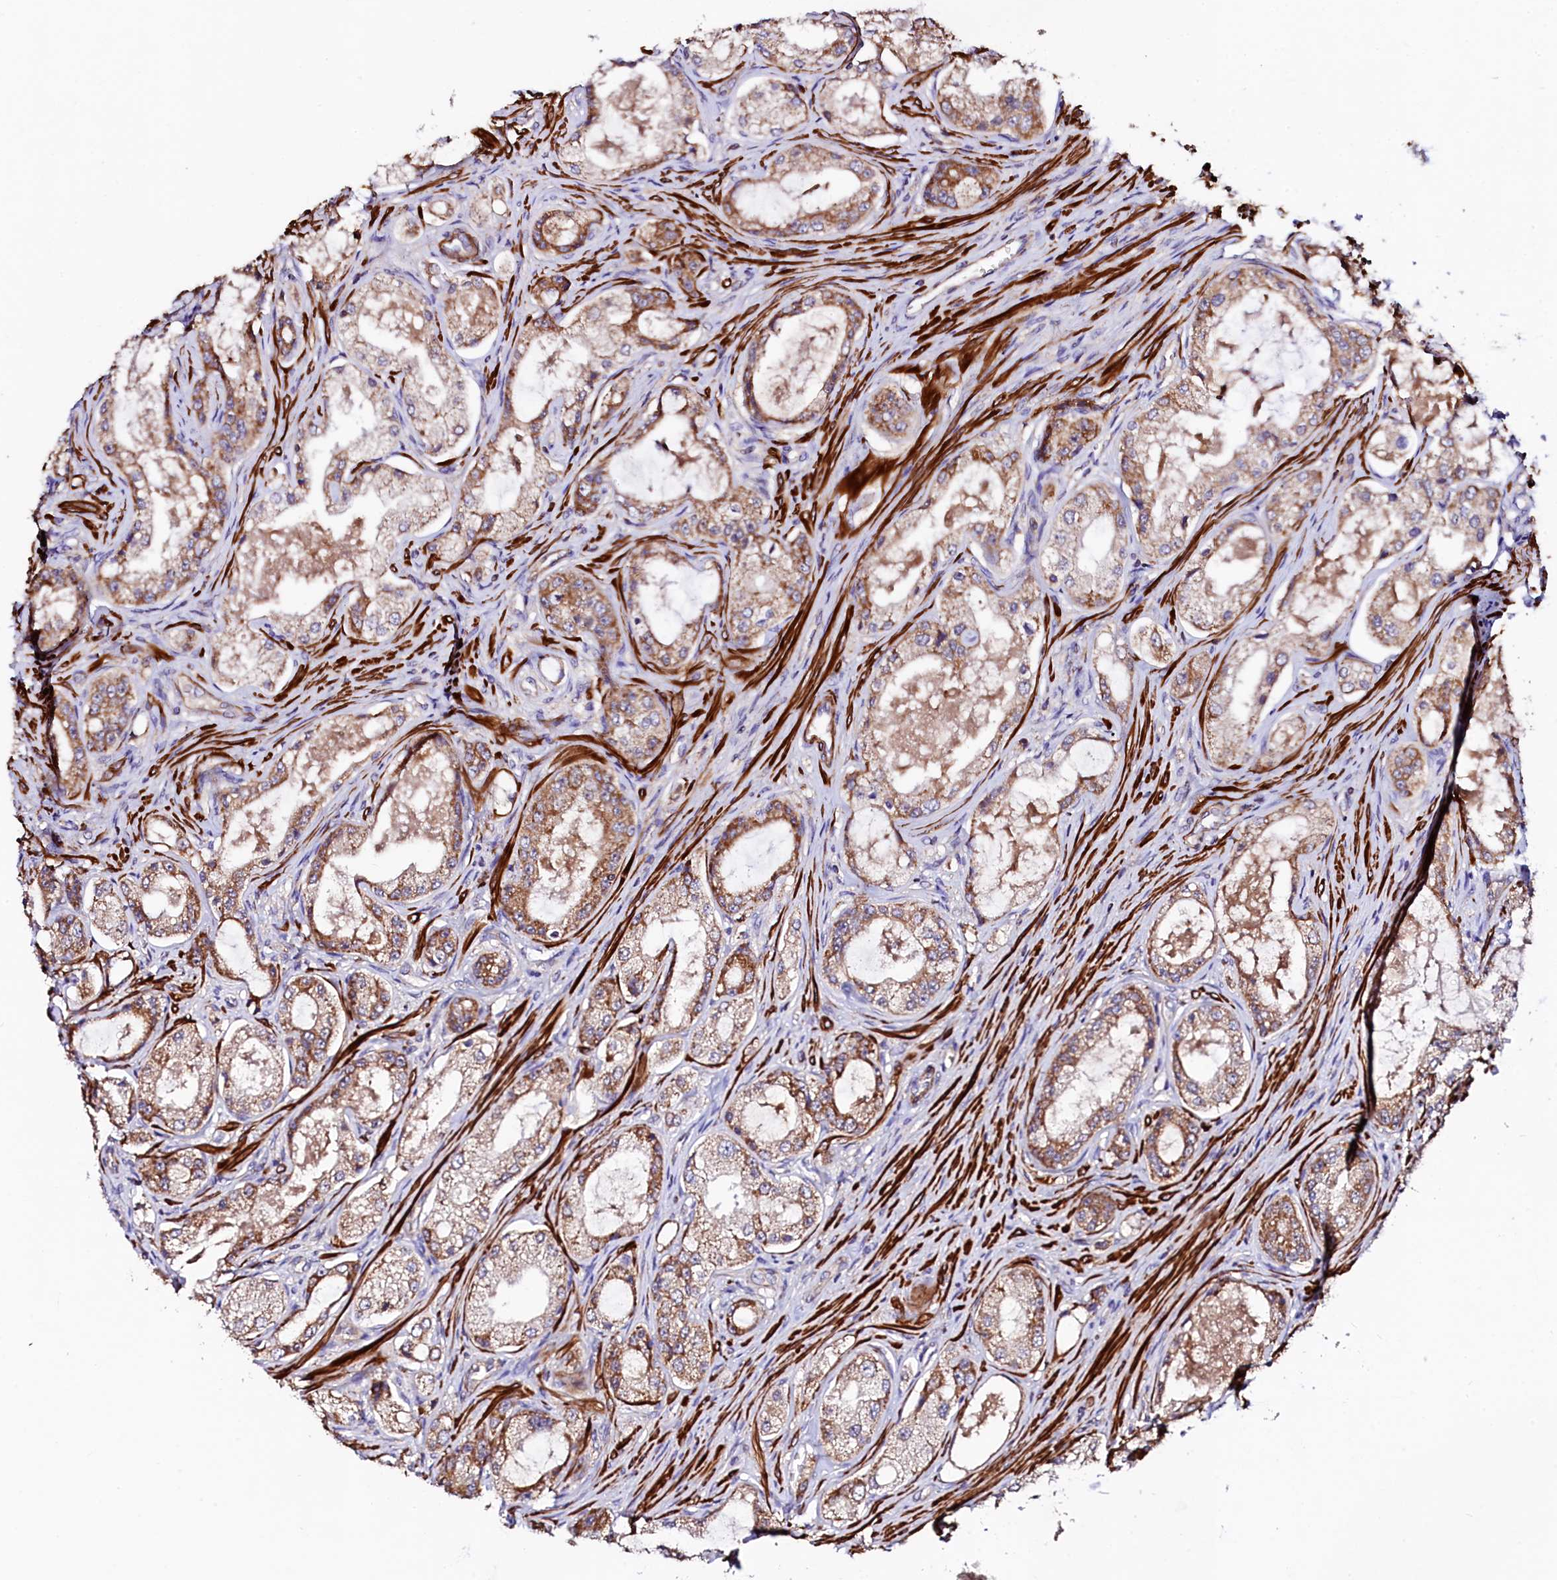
{"staining": {"intensity": "moderate", "quantity": ">75%", "location": "cytoplasmic/membranous"}, "tissue": "prostate cancer", "cell_type": "Tumor cells", "image_type": "cancer", "snomed": [{"axis": "morphology", "description": "Adenocarcinoma, Low grade"}, {"axis": "topography", "description": "Prostate"}], "caption": "Approximately >75% of tumor cells in human prostate cancer (low-grade adenocarcinoma) demonstrate moderate cytoplasmic/membranous protein expression as visualized by brown immunohistochemical staining.", "gene": "CIAO3", "patient": {"sex": "male", "age": 68}}